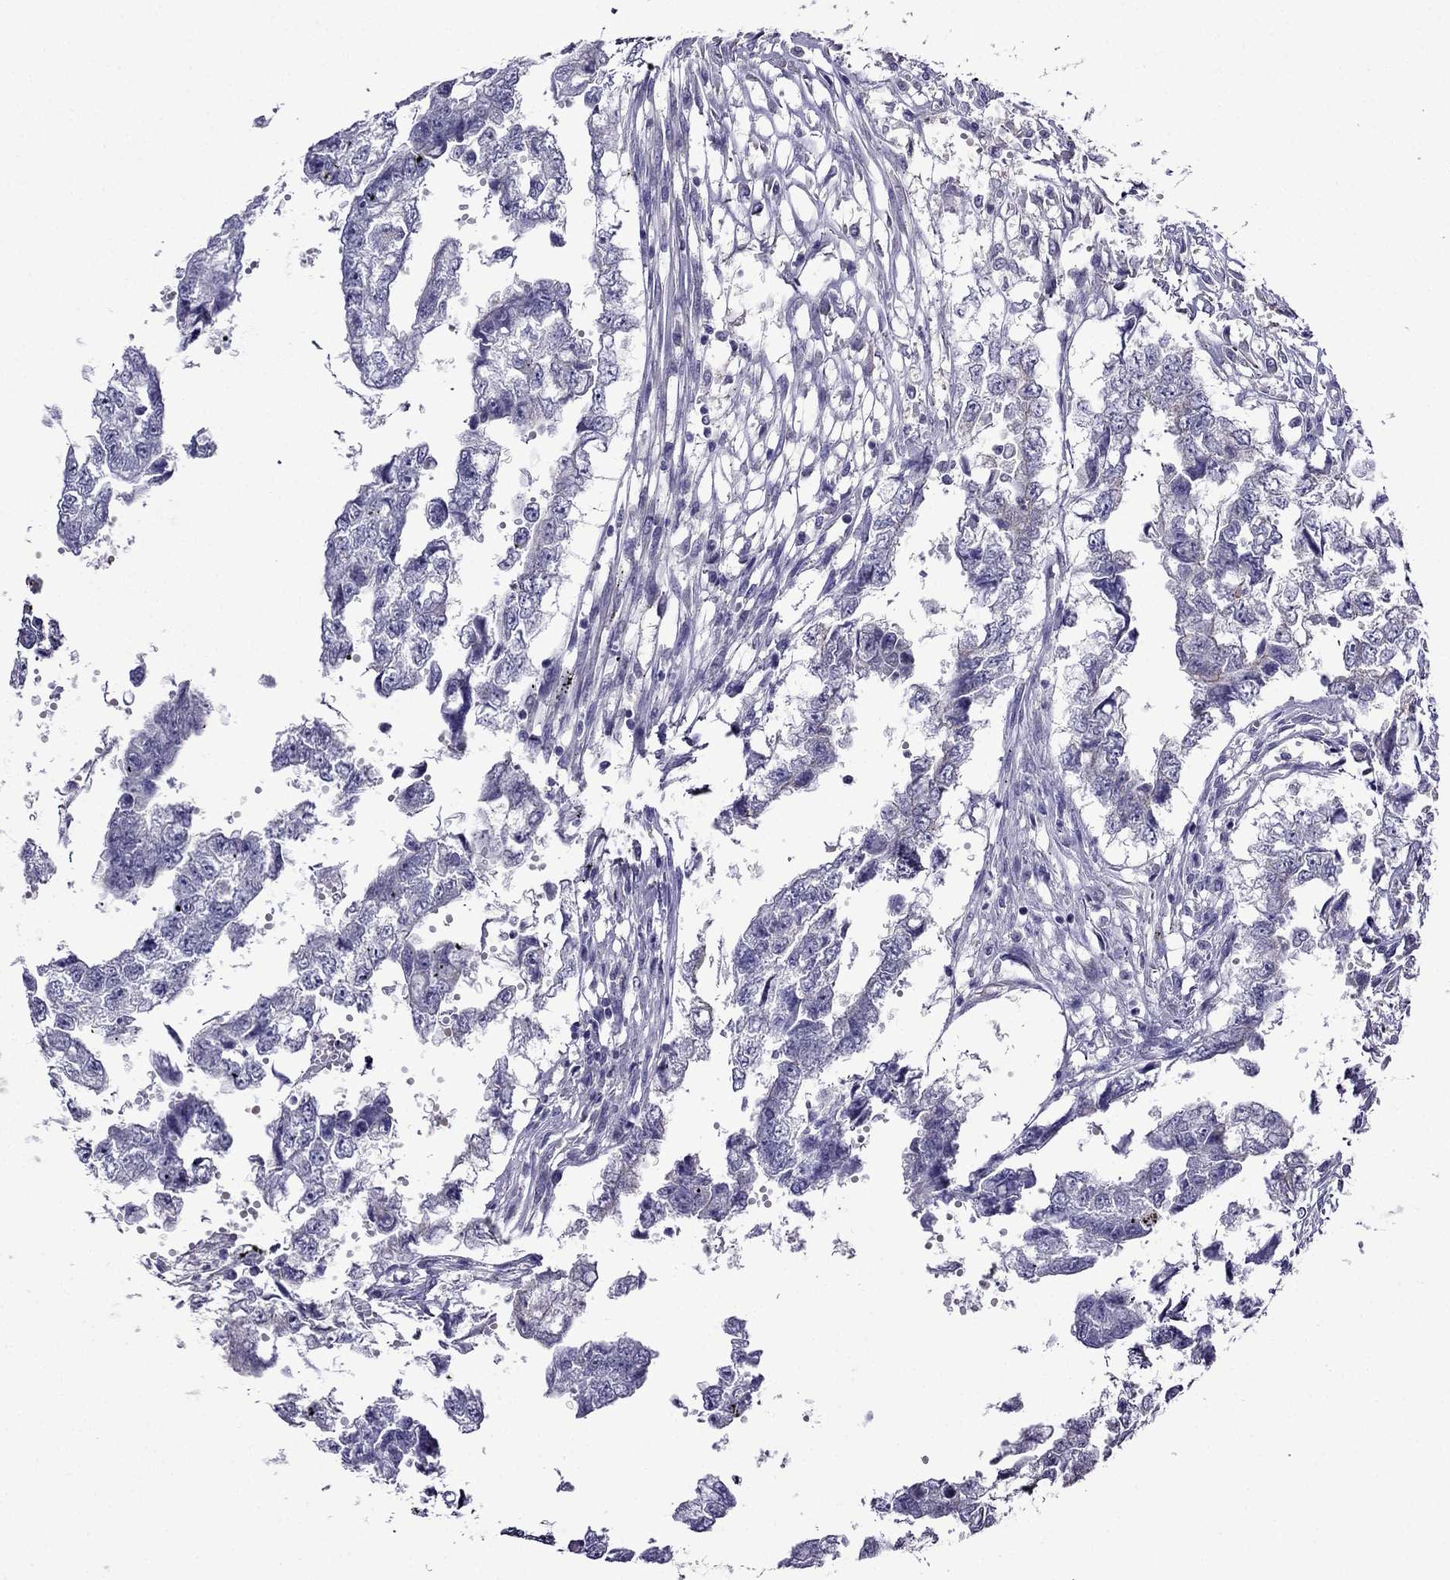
{"staining": {"intensity": "negative", "quantity": "none", "location": "none"}, "tissue": "testis cancer", "cell_type": "Tumor cells", "image_type": "cancer", "snomed": [{"axis": "morphology", "description": "Carcinoma, Embryonal, NOS"}, {"axis": "morphology", "description": "Teratoma, malignant, NOS"}, {"axis": "topography", "description": "Testis"}], "caption": "Tumor cells show no significant protein positivity in testis cancer.", "gene": "SCNN1D", "patient": {"sex": "male", "age": 44}}